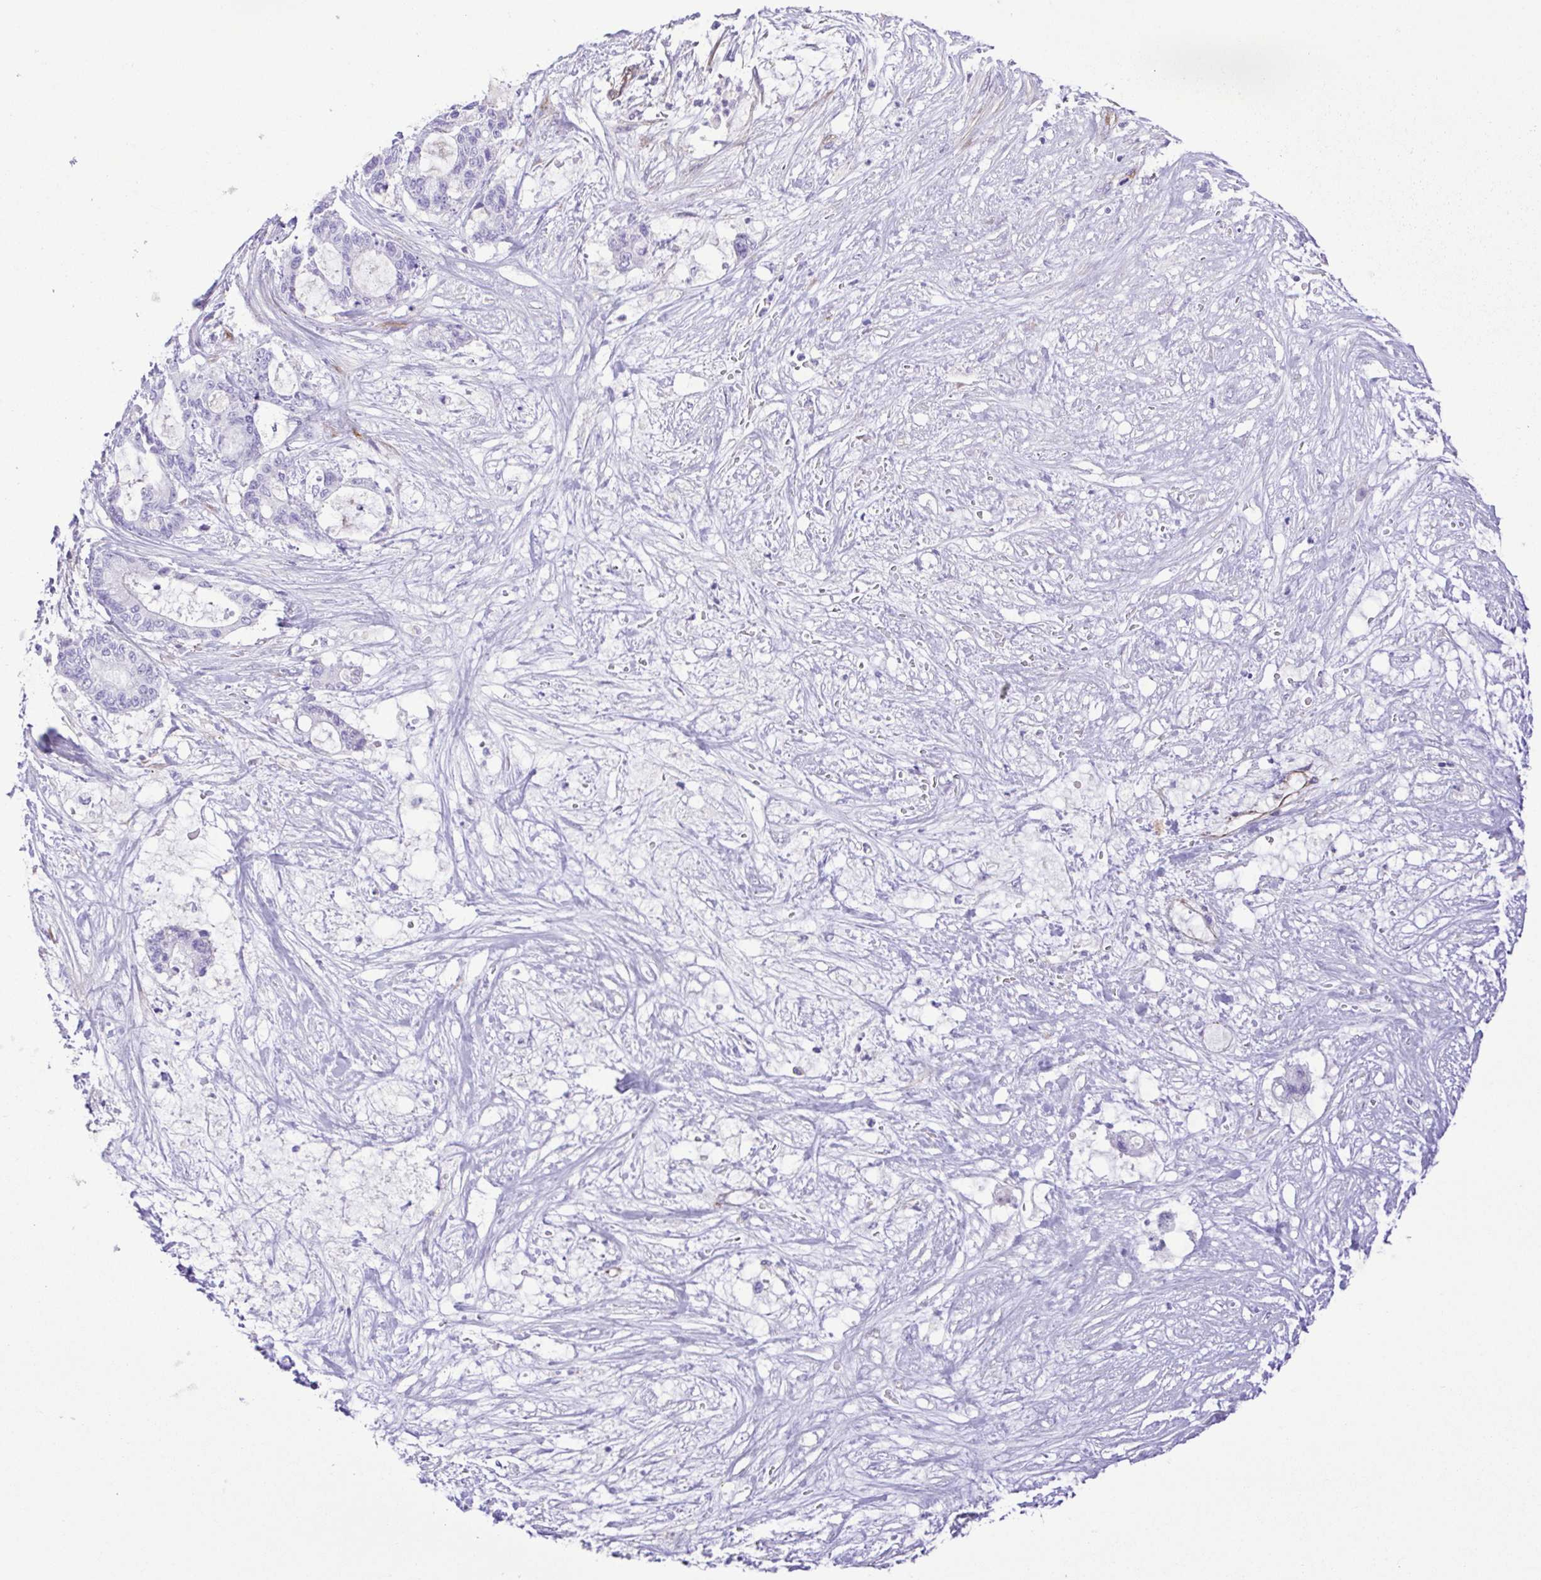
{"staining": {"intensity": "negative", "quantity": "none", "location": "none"}, "tissue": "liver cancer", "cell_type": "Tumor cells", "image_type": "cancer", "snomed": [{"axis": "morphology", "description": "Normal tissue, NOS"}, {"axis": "morphology", "description": "Cholangiocarcinoma"}, {"axis": "topography", "description": "Liver"}, {"axis": "topography", "description": "Peripheral nerve tissue"}], "caption": "The IHC micrograph has no significant expression in tumor cells of liver cancer (cholangiocarcinoma) tissue.", "gene": "FLT1", "patient": {"sex": "female", "age": 73}}